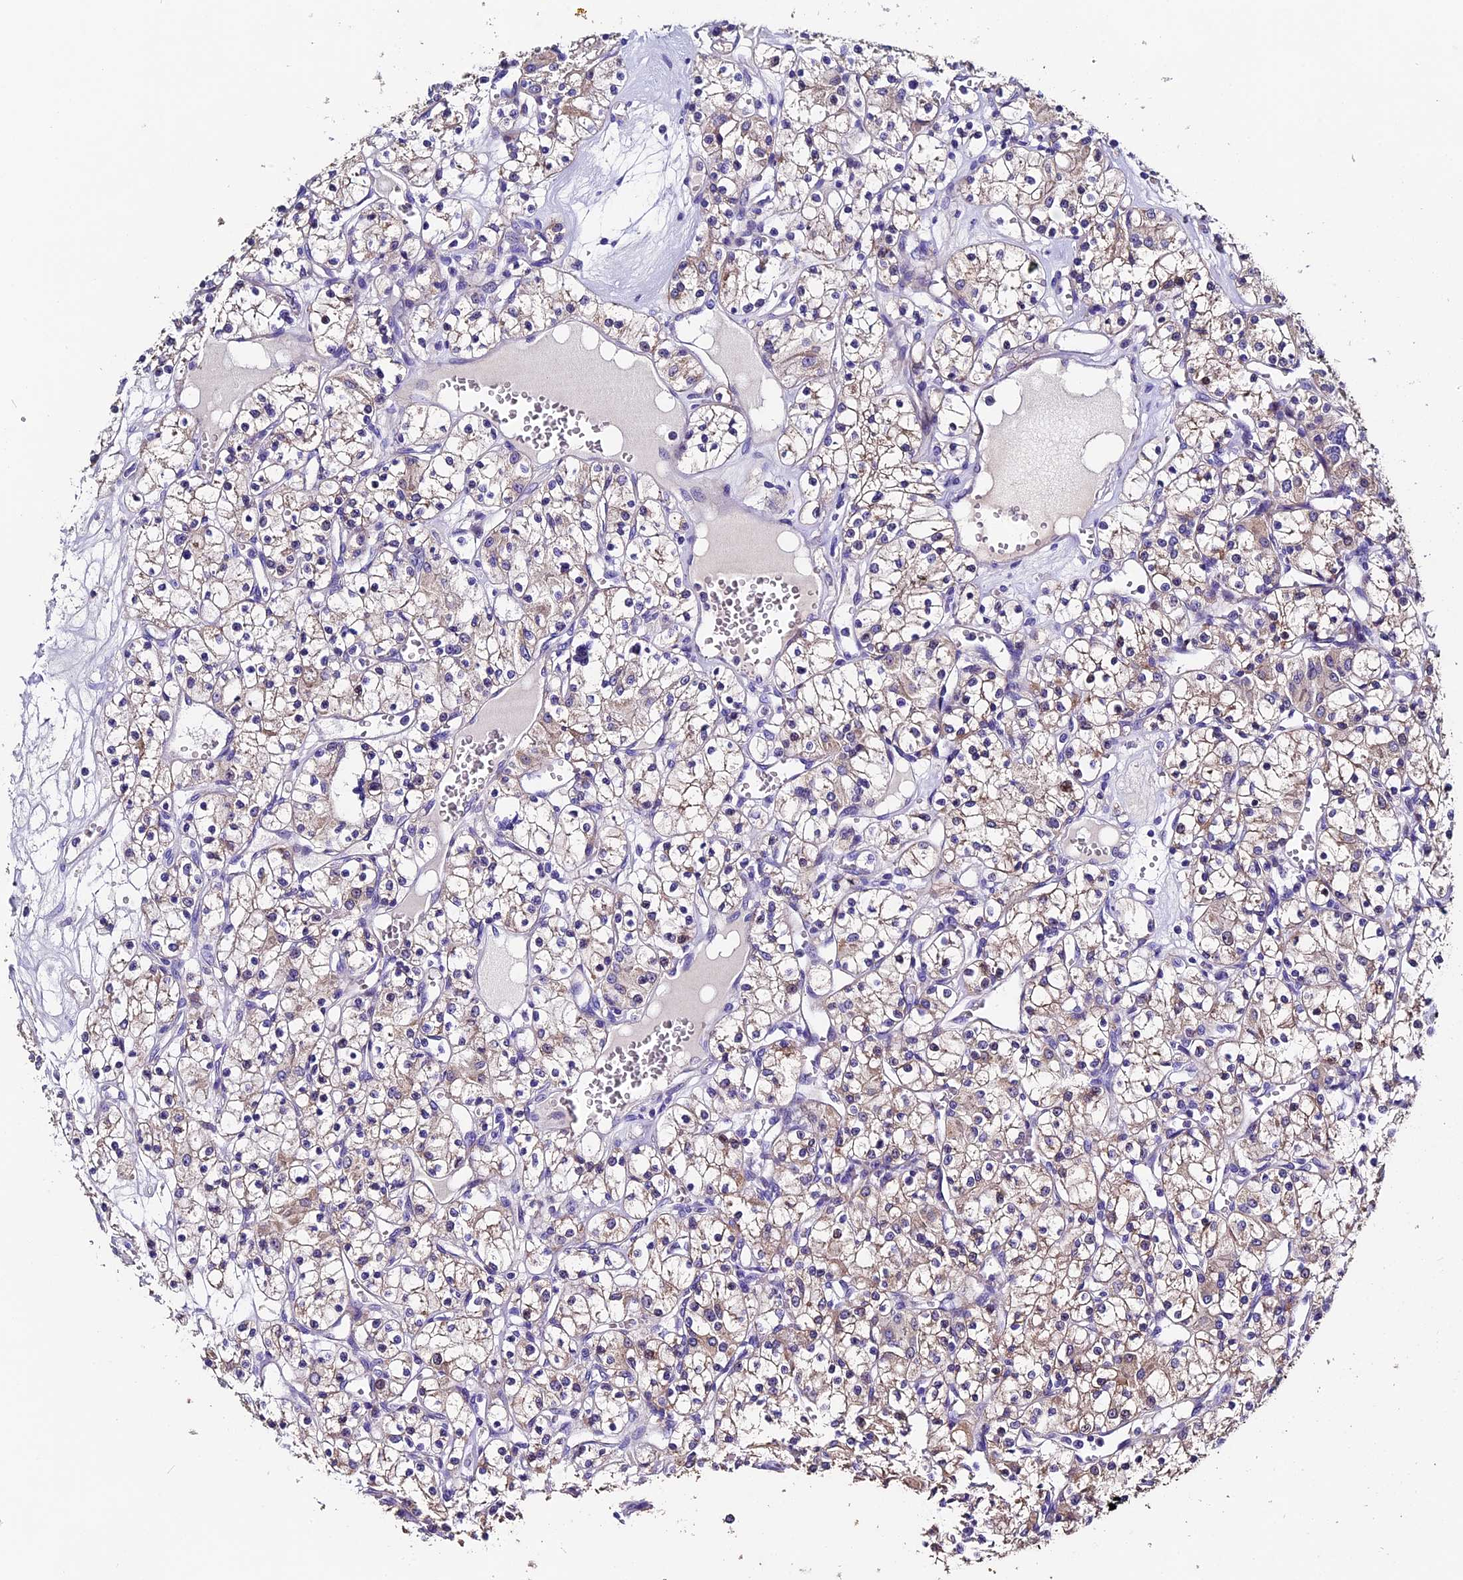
{"staining": {"intensity": "weak", "quantity": "<25%", "location": "cytoplasmic/membranous"}, "tissue": "renal cancer", "cell_type": "Tumor cells", "image_type": "cancer", "snomed": [{"axis": "morphology", "description": "Adenocarcinoma, NOS"}, {"axis": "topography", "description": "Kidney"}], "caption": "Immunohistochemistry histopathology image of adenocarcinoma (renal) stained for a protein (brown), which reveals no expression in tumor cells.", "gene": "FBXW9", "patient": {"sex": "female", "age": 59}}